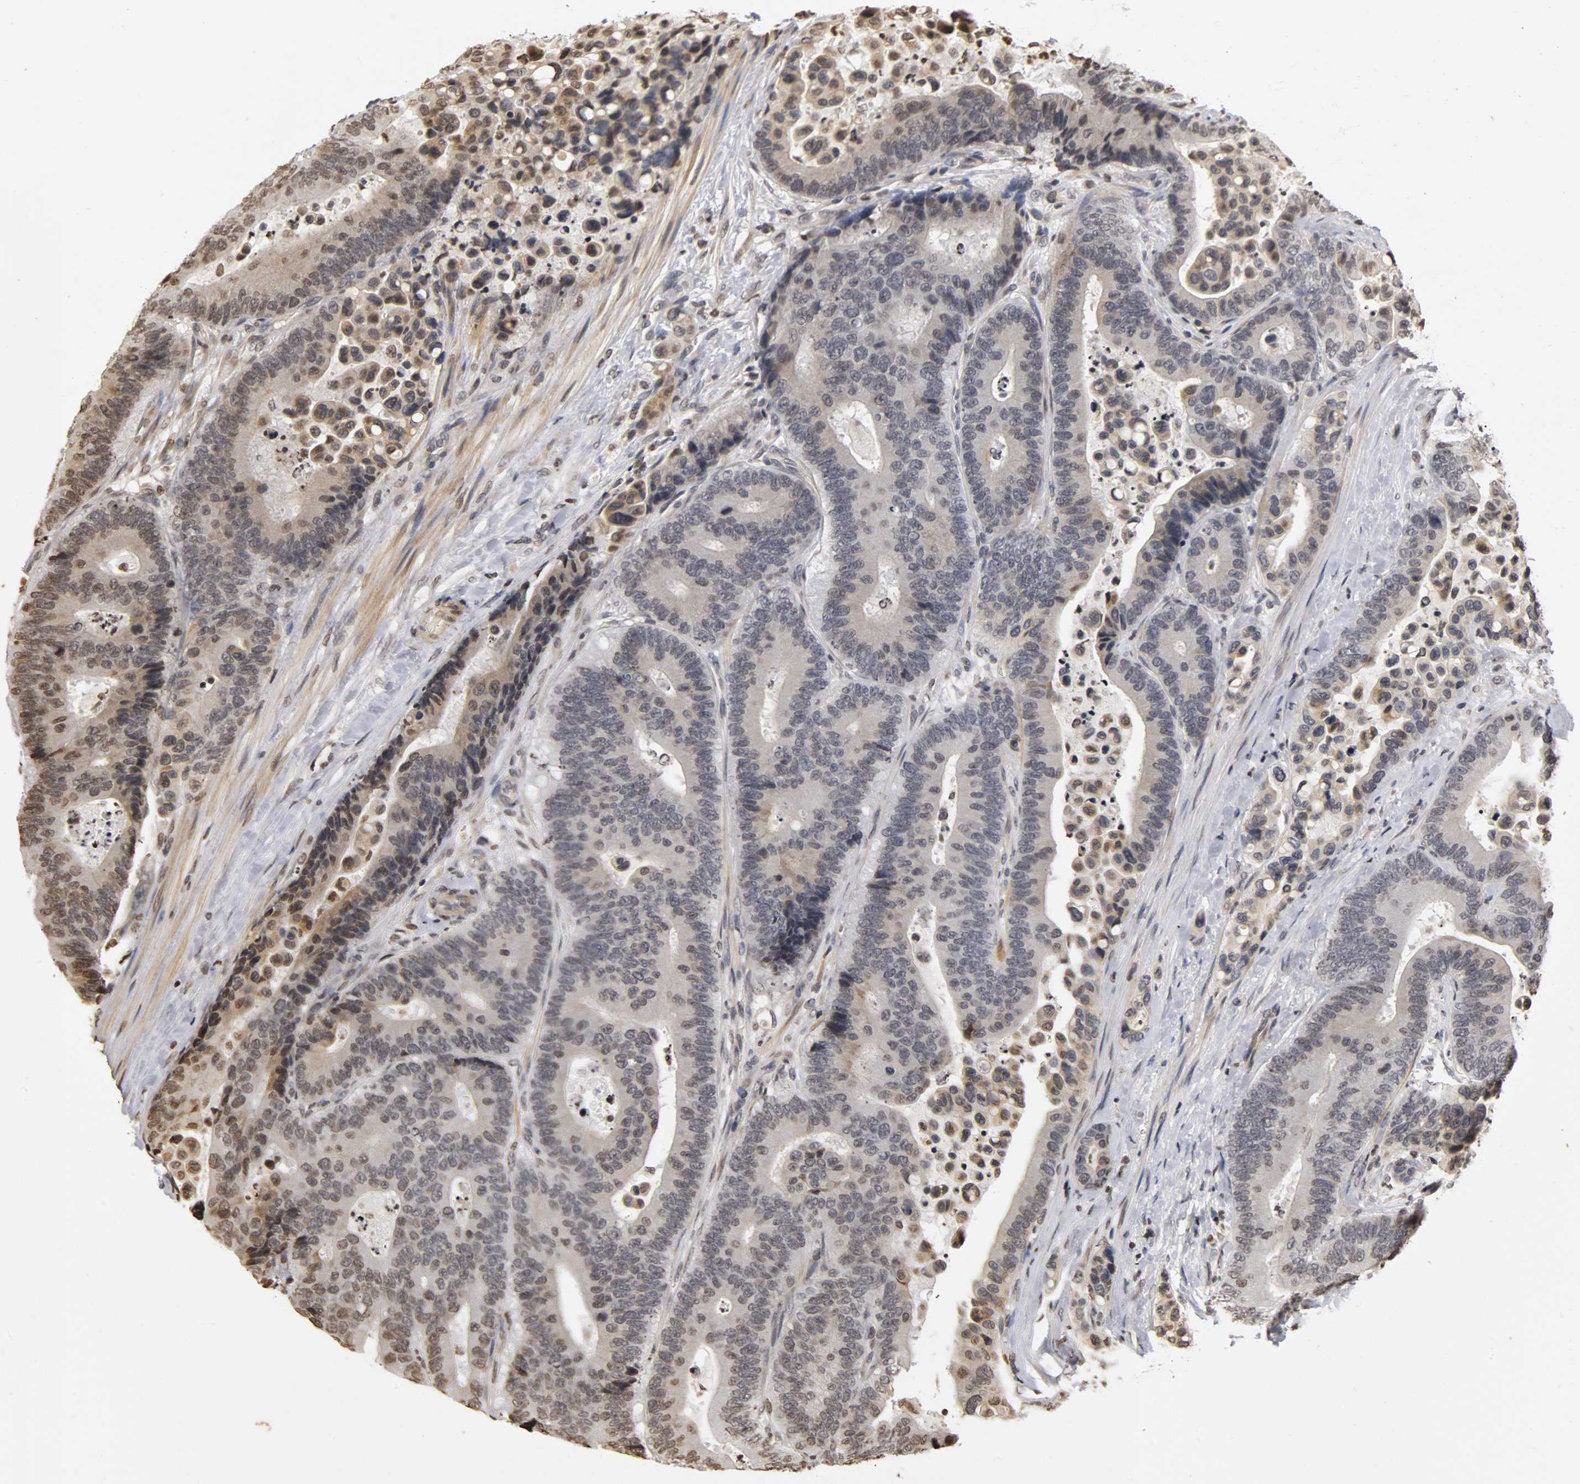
{"staining": {"intensity": "weak", "quantity": "25%-75%", "location": "nuclear"}, "tissue": "colorectal cancer", "cell_type": "Tumor cells", "image_type": "cancer", "snomed": [{"axis": "morphology", "description": "Normal tissue, NOS"}, {"axis": "morphology", "description": "Adenocarcinoma, NOS"}, {"axis": "topography", "description": "Colon"}], "caption": "Immunohistochemistry (DAB) staining of human colorectal adenocarcinoma exhibits weak nuclear protein staining in approximately 25%-75% of tumor cells.", "gene": "ERCC2", "patient": {"sex": "male", "age": 82}}